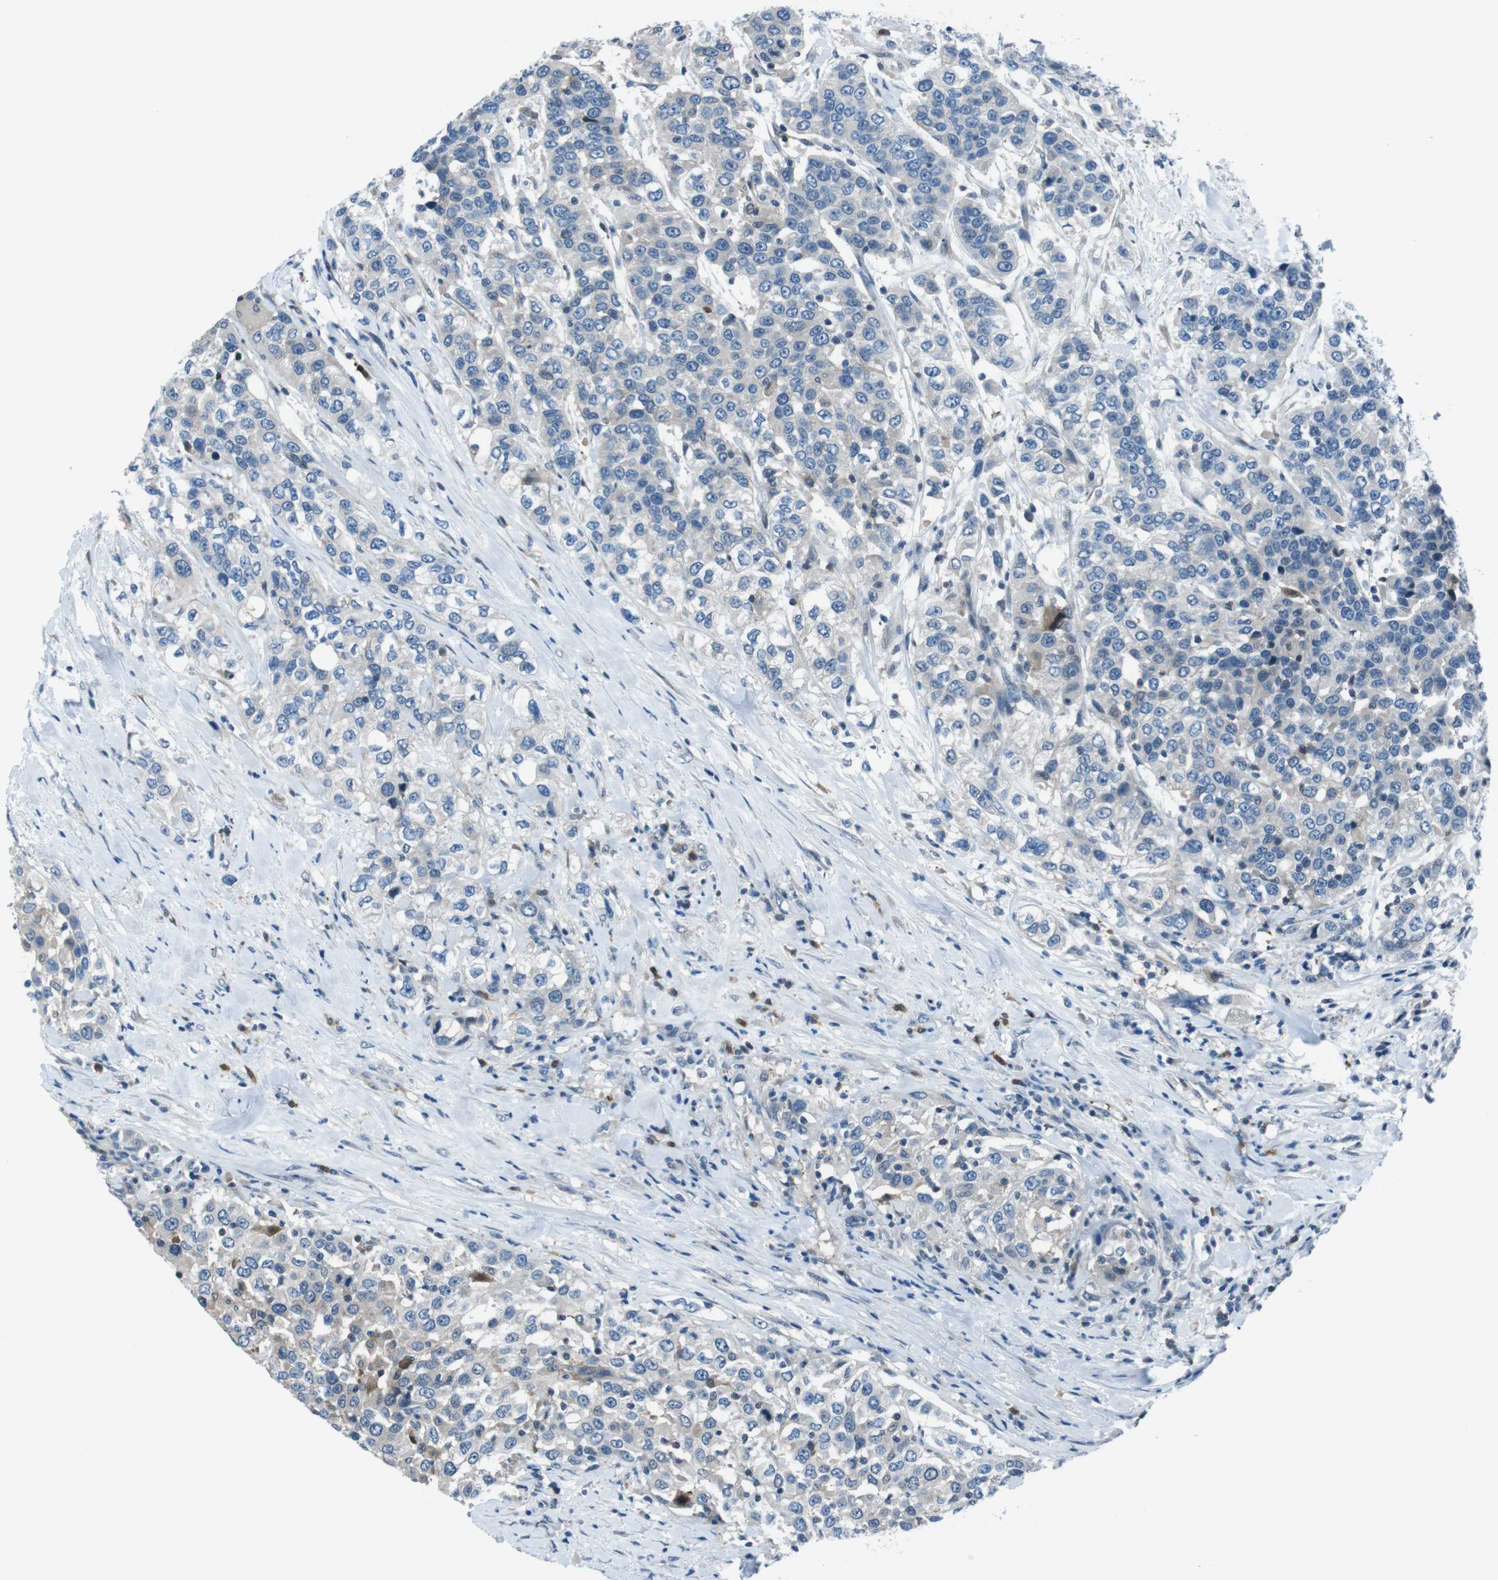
{"staining": {"intensity": "weak", "quantity": "<25%", "location": "cytoplasmic/membranous"}, "tissue": "urothelial cancer", "cell_type": "Tumor cells", "image_type": "cancer", "snomed": [{"axis": "morphology", "description": "Urothelial carcinoma, High grade"}, {"axis": "topography", "description": "Urinary bladder"}], "caption": "The photomicrograph demonstrates no staining of tumor cells in urothelial cancer.", "gene": "NANOS2", "patient": {"sex": "female", "age": 80}}